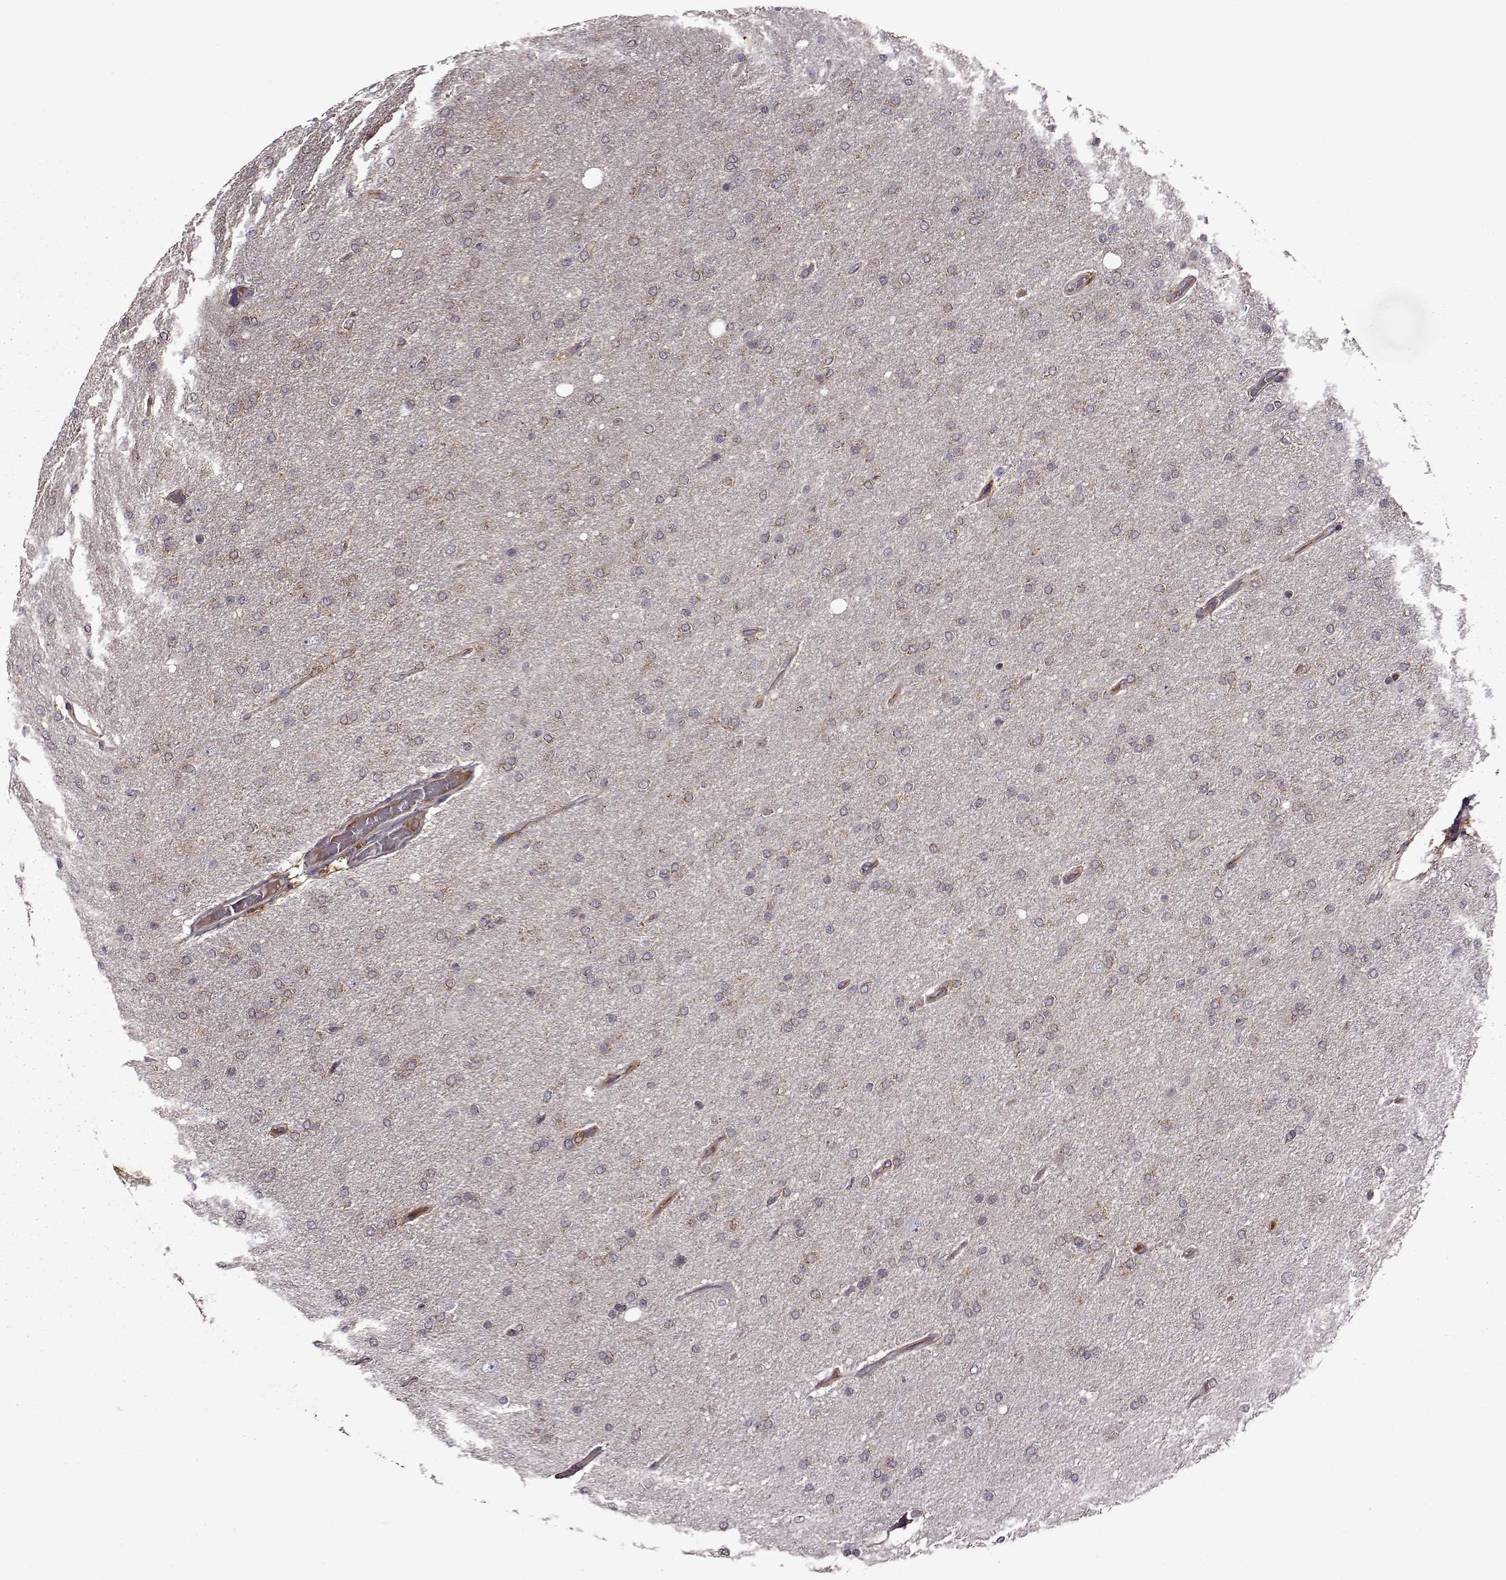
{"staining": {"intensity": "weak", "quantity": ">75%", "location": "cytoplasmic/membranous"}, "tissue": "glioma", "cell_type": "Tumor cells", "image_type": "cancer", "snomed": [{"axis": "morphology", "description": "Glioma, malignant, High grade"}, {"axis": "topography", "description": "Cerebral cortex"}], "caption": "Protein analysis of glioma tissue shows weak cytoplasmic/membranous staining in about >75% of tumor cells.", "gene": "MTSS1", "patient": {"sex": "male", "age": 70}}